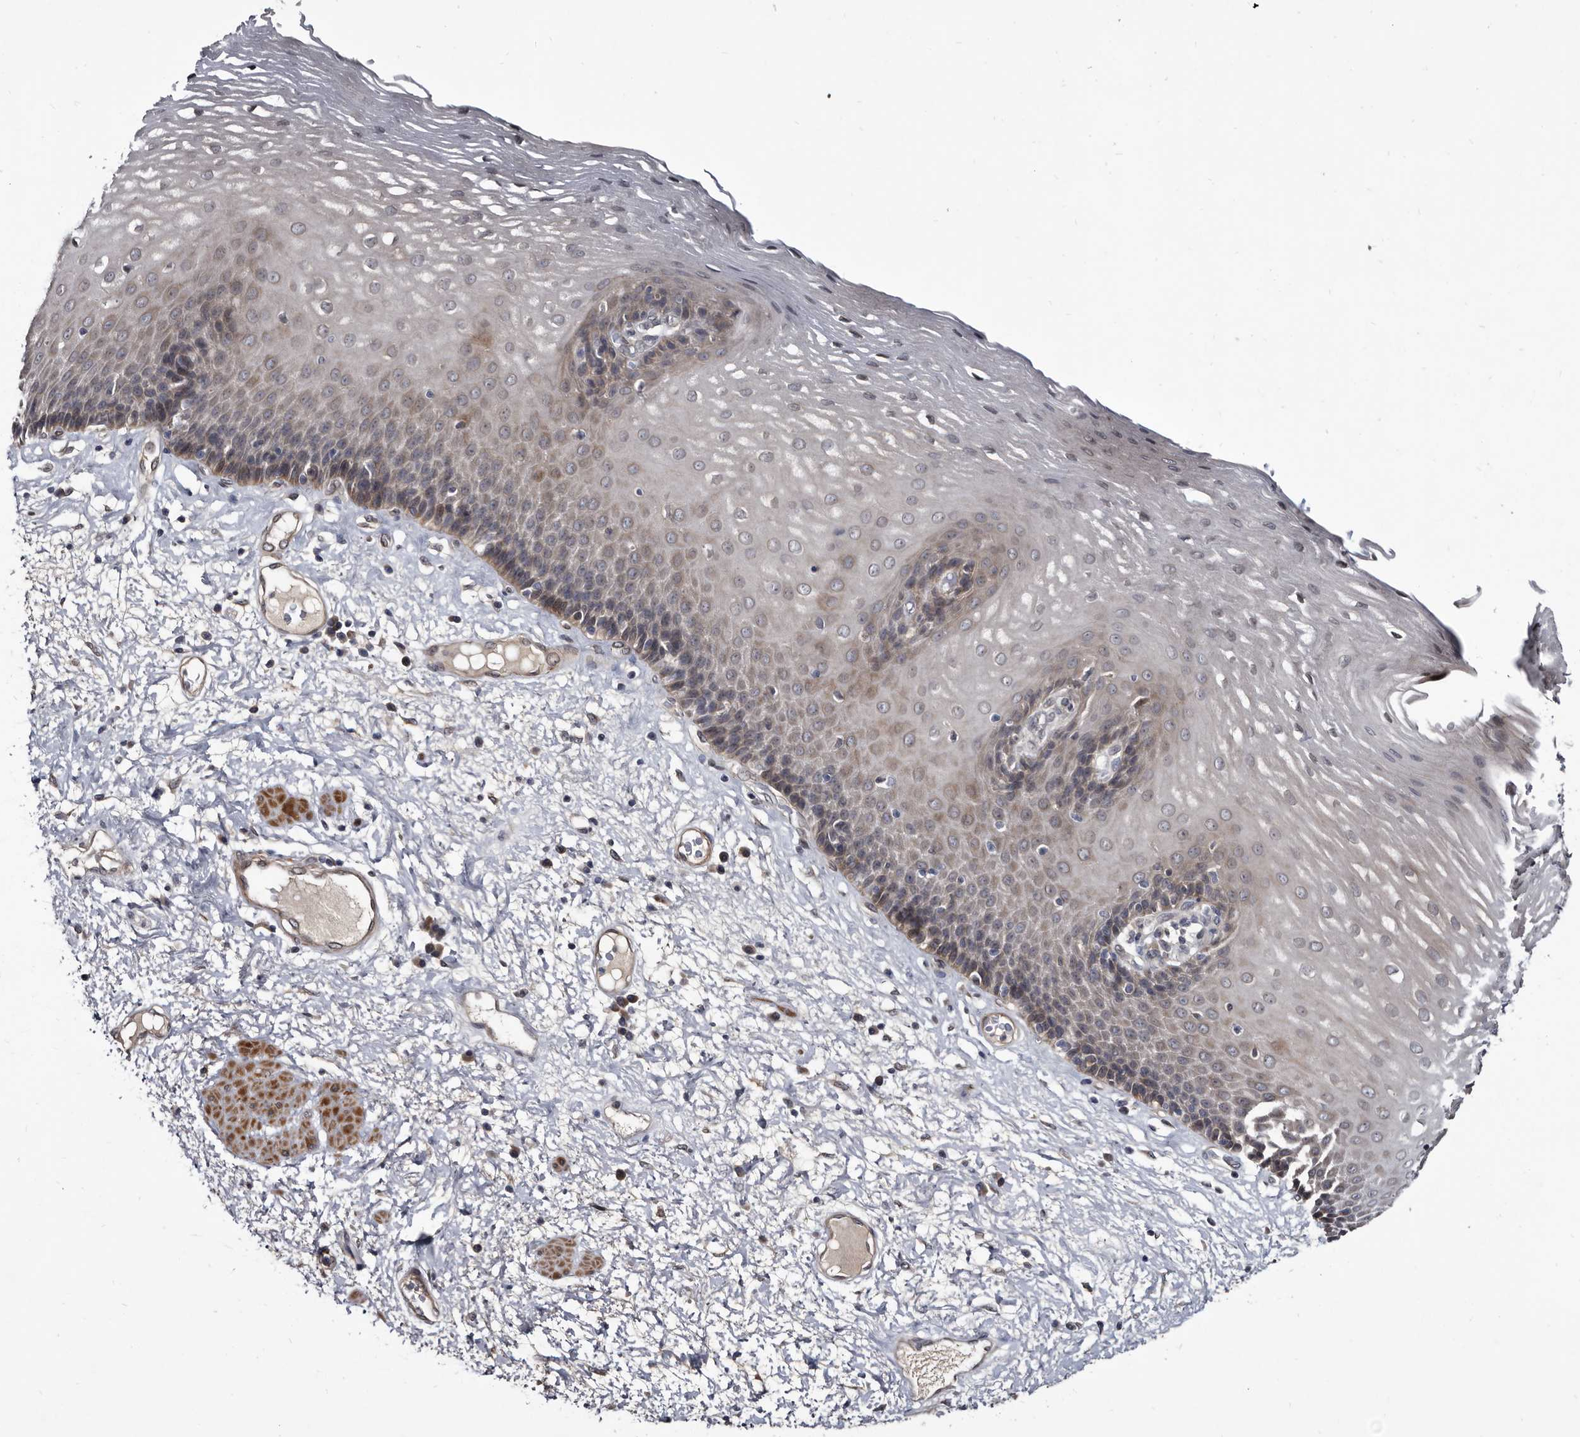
{"staining": {"intensity": "weak", "quantity": "<25%", "location": "cytoplasmic/membranous"}, "tissue": "esophagus", "cell_type": "Squamous epithelial cells", "image_type": "normal", "snomed": [{"axis": "morphology", "description": "Normal tissue, NOS"}, {"axis": "morphology", "description": "Adenocarcinoma, NOS"}, {"axis": "topography", "description": "Esophagus"}], "caption": "Immunohistochemistry histopathology image of normal esophagus stained for a protein (brown), which displays no staining in squamous epithelial cells.", "gene": "PROM1", "patient": {"sex": "male", "age": 62}}